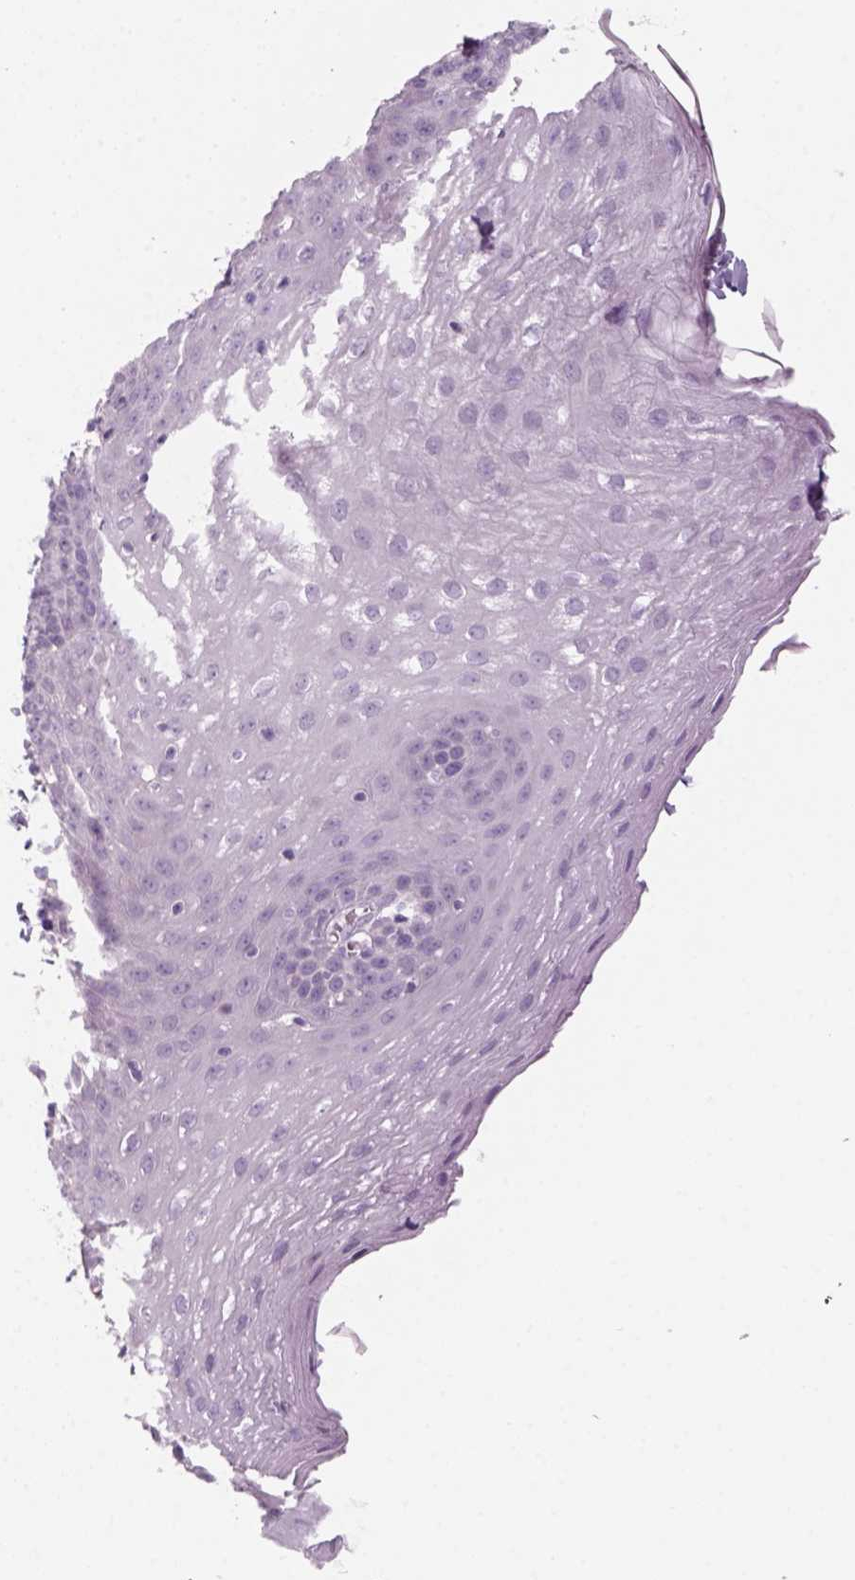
{"staining": {"intensity": "negative", "quantity": "none", "location": "none"}, "tissue": "esophagus", "cell_type": "Squamous epithelial cells", "image_type": "normal", "snomed": [{"axis": "morphology", "description": "Normal tissue, NOS"}, {"axis": "topography", "description": "Esophagus"}], "caption": "Human esophagus stained for a protein using immunohistochemistry exhibits no expression in squamous epithelial cells.", "gene": "KRT25", "patient": {"sex": "female", "age": 81}}